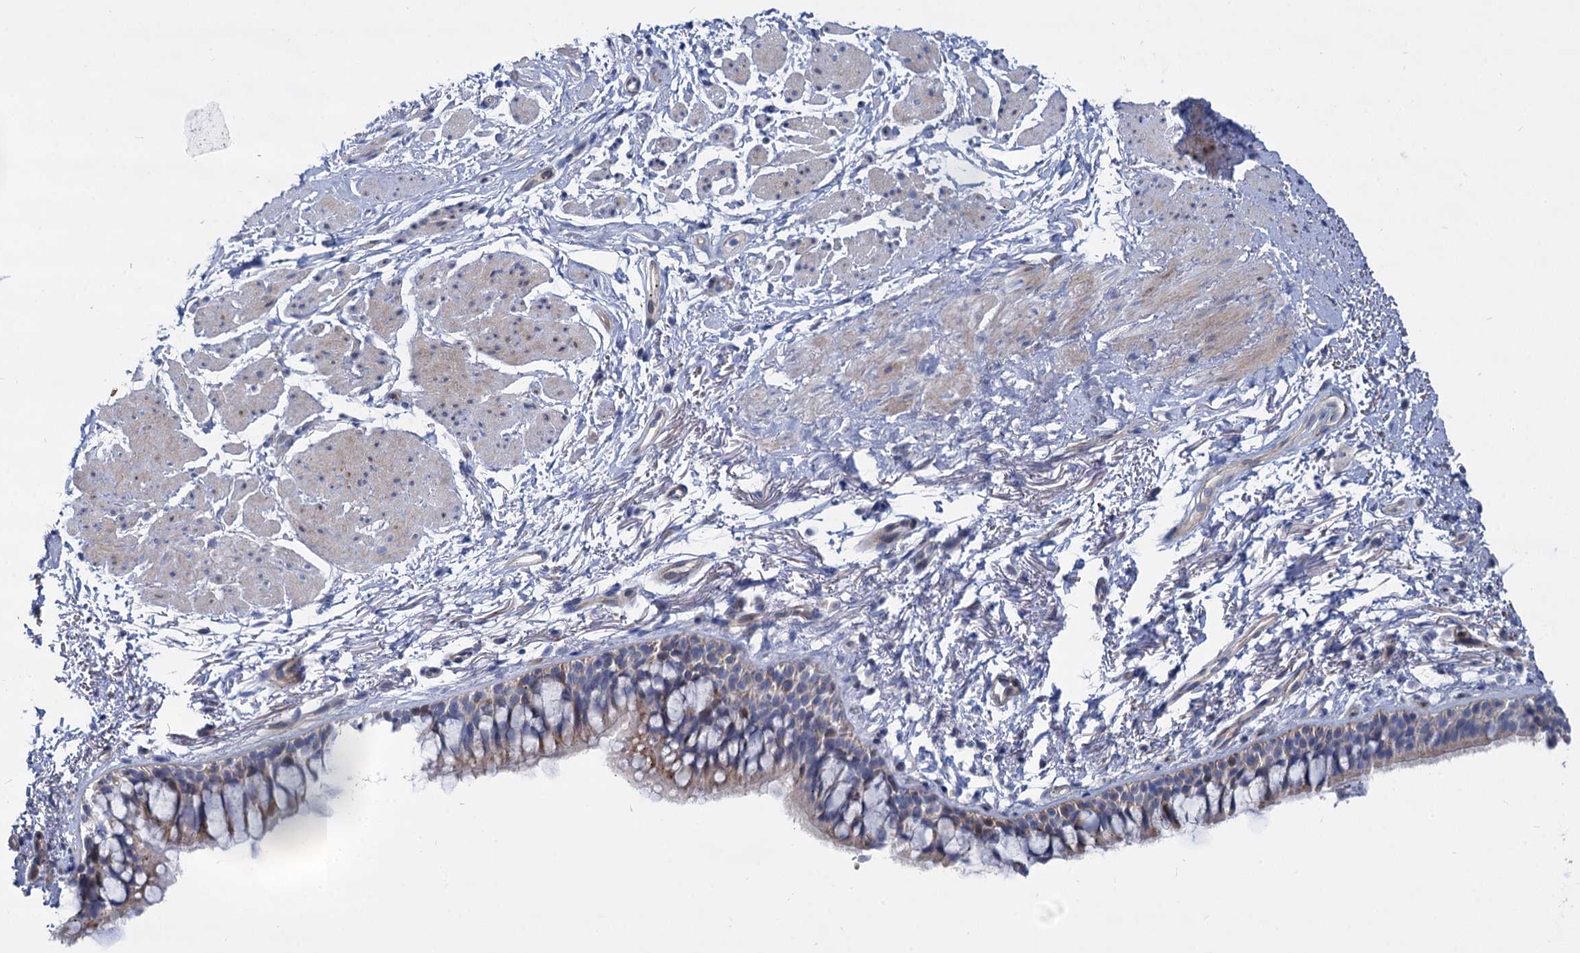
{"staining": {"intensity": "negative", "quantity": "none", "location": "none"}, "tissue": "bronchus", "cell_type": "Respiratory epithelial cells", "image_type": "normal", "snomed": [{"axis": "morphology", "description": "Normal tissue, NOS"}, {"axis": "topography", "description": "Cartilage tissue"}, {"axis": "topography", "description": "Bronchus"}], "caption": "A high-resolution image shows immunohistochemistry staining of unremarkable bronchus, which demonstrates no significant expression in respiratory epithelial cells.", "gene": "TRIM77", "patient": {"sex": "female", "age": 73}}